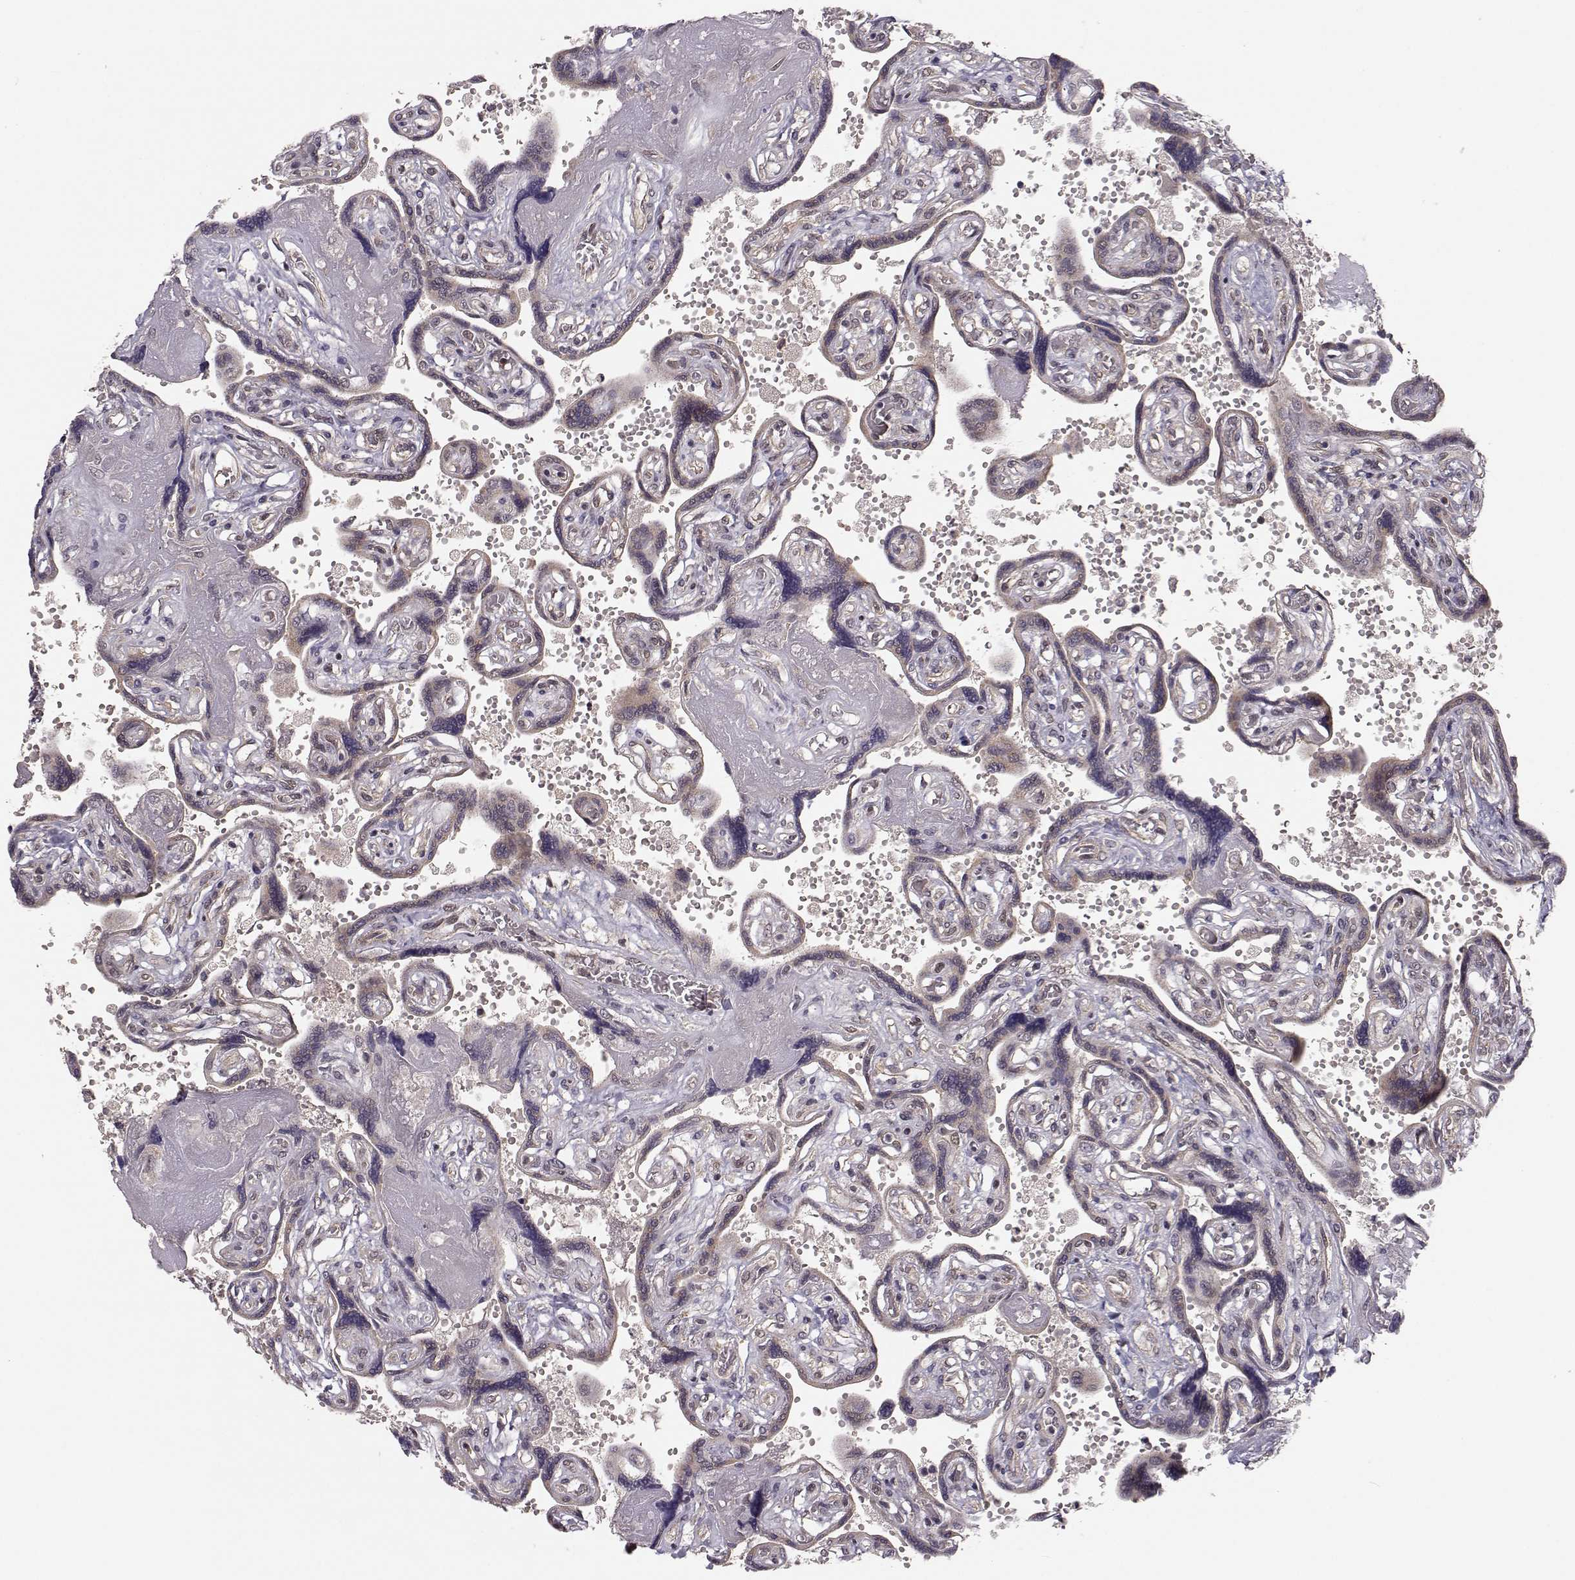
{"staining": {"intensity": "moderate", "quantity": "25%-75%", "location": "cytoplasmic/membranous"}, "tissue": "placenta", "cell_type": "Decidual cells", "image_type": "normal", "snomed": [{"axis": "morphology", "description": "Normal tissue, NOS"}, {"axis": "topography", "description": "Placenta"}], "caption": "Moderate cytoplasmic/membranous staining for a protein is seen in about 25%-75% of decidual cells of unremarkable placenta using immunohistochemistry.", "gene": "PLEKHG3", "patient": {"sex": "female", "age": 32}}